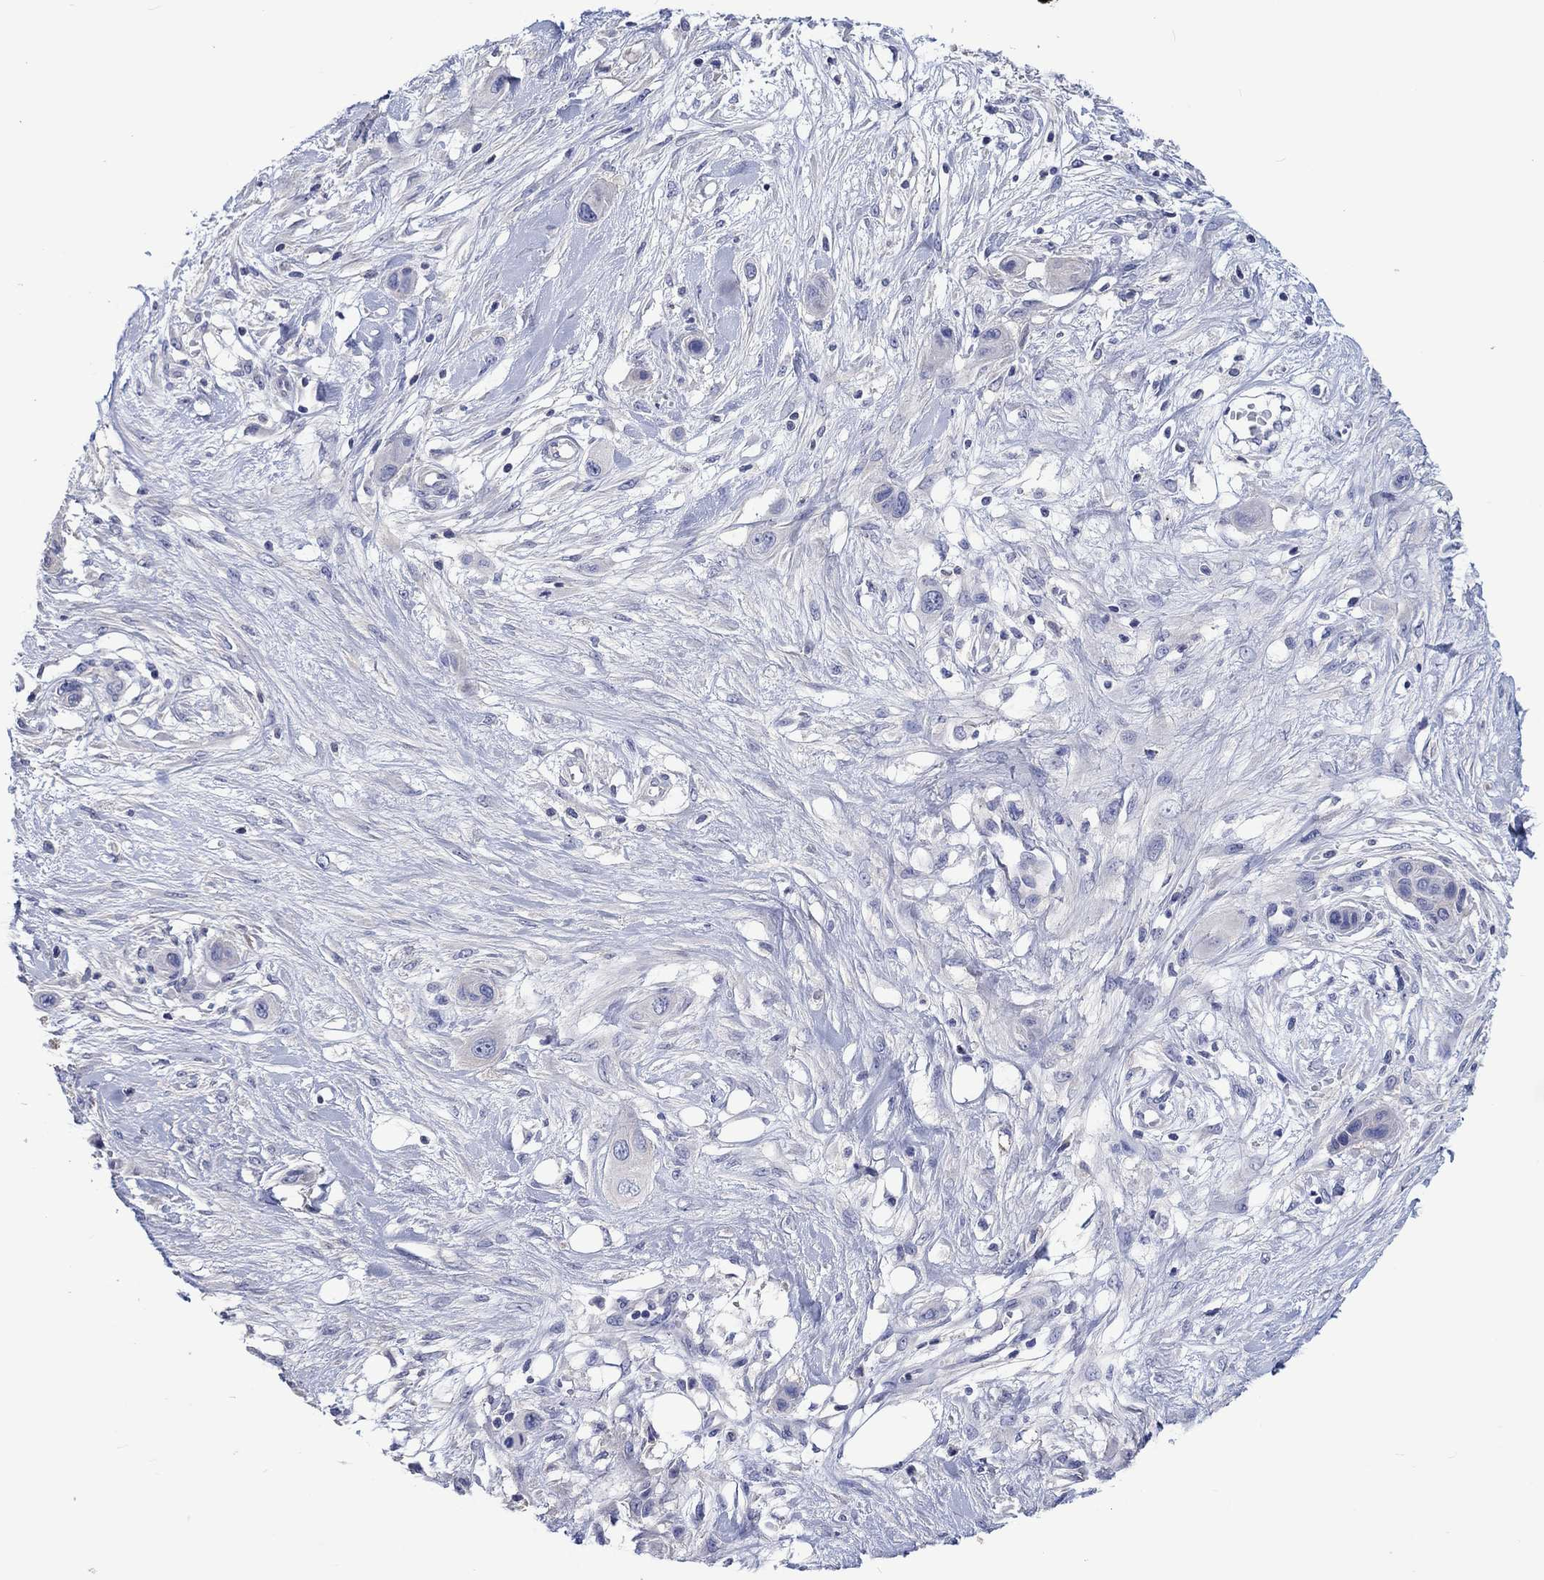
{"staining": {"intensity": "negative", "quantity": "none", "location": "none"}, "tissue": "skin cancer", "cell_type": "Tumor cells", "image_type": "cancer", "snomed": [{"axis": "morphology", "description": "Squamous cell carcinoma, NOS"}, {"axis": "topography", "description": "Skin"}], "caption": "Immunohistochemistry (IHC) histopathology image of neoplastic tissue: skin cancer (squamous cell carcinoma) stained with DAB (3,3'-diaminobenzidine) displays no significant protein staining in tumor cells.", "gene": "TOMM20L", "patient": {"sex": "male", "age": 79}}